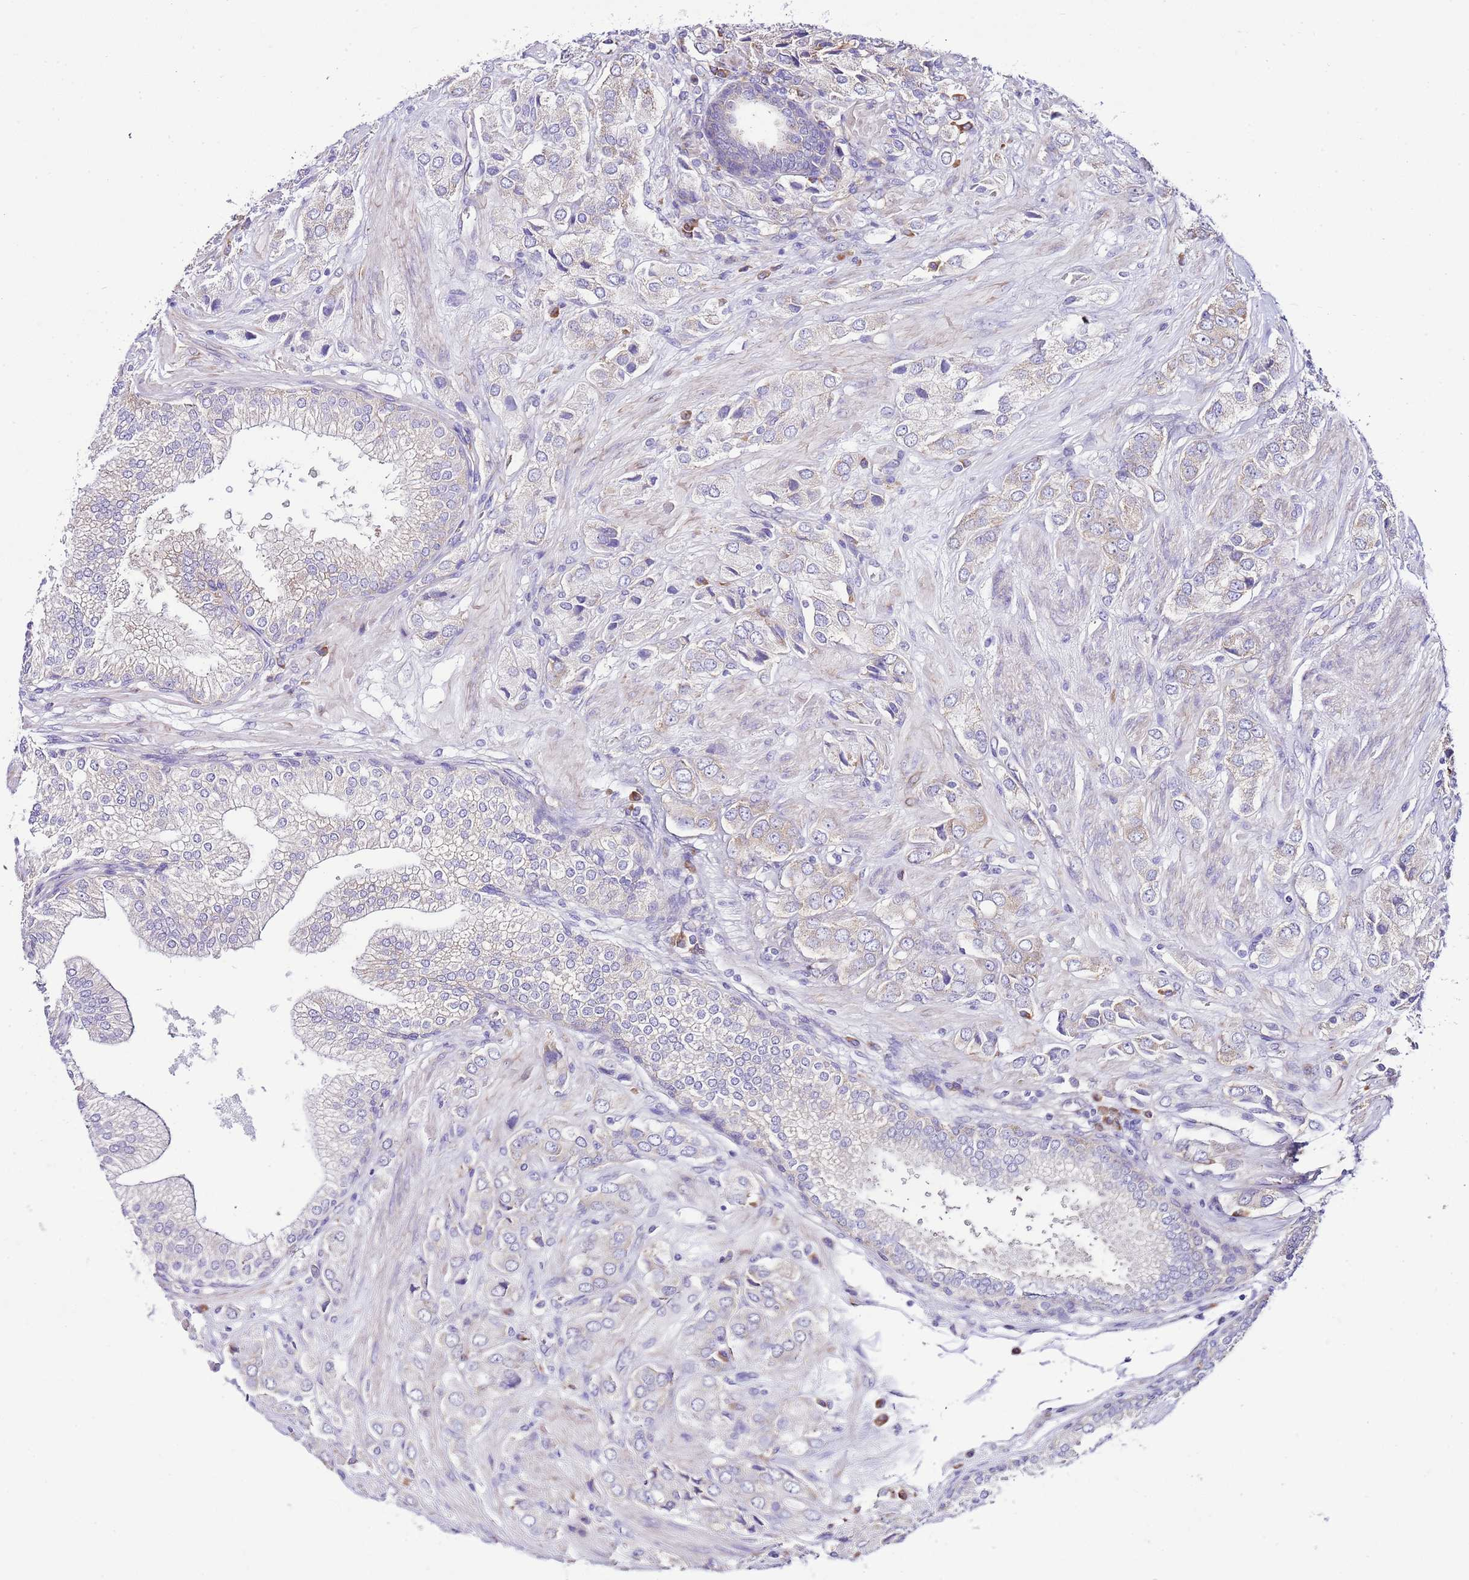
{"staining": {"intensity": "weak", "quantity": "<25%", "location": "cytoplasmic/membranous"}, "tissue": "prostate cancer", "cell_type": "Tumor cells", "image_type": "cancer", "snomed": [{"axis": "morphology", "description": "Adenocarcinoma, High grade"}, {"axis": "topography", "description": "Prostate and seminal vesicle, NOS"}], "caption": "IHC image of adenocarcinoma (high-grade) (prostate) stained for a protein (brown), which reveals no expression in tumor cells. (IHC, brightfield microscopy, high magnification).", "gene": "RPS10", "patient": {"sex": "male", "age": 64}}